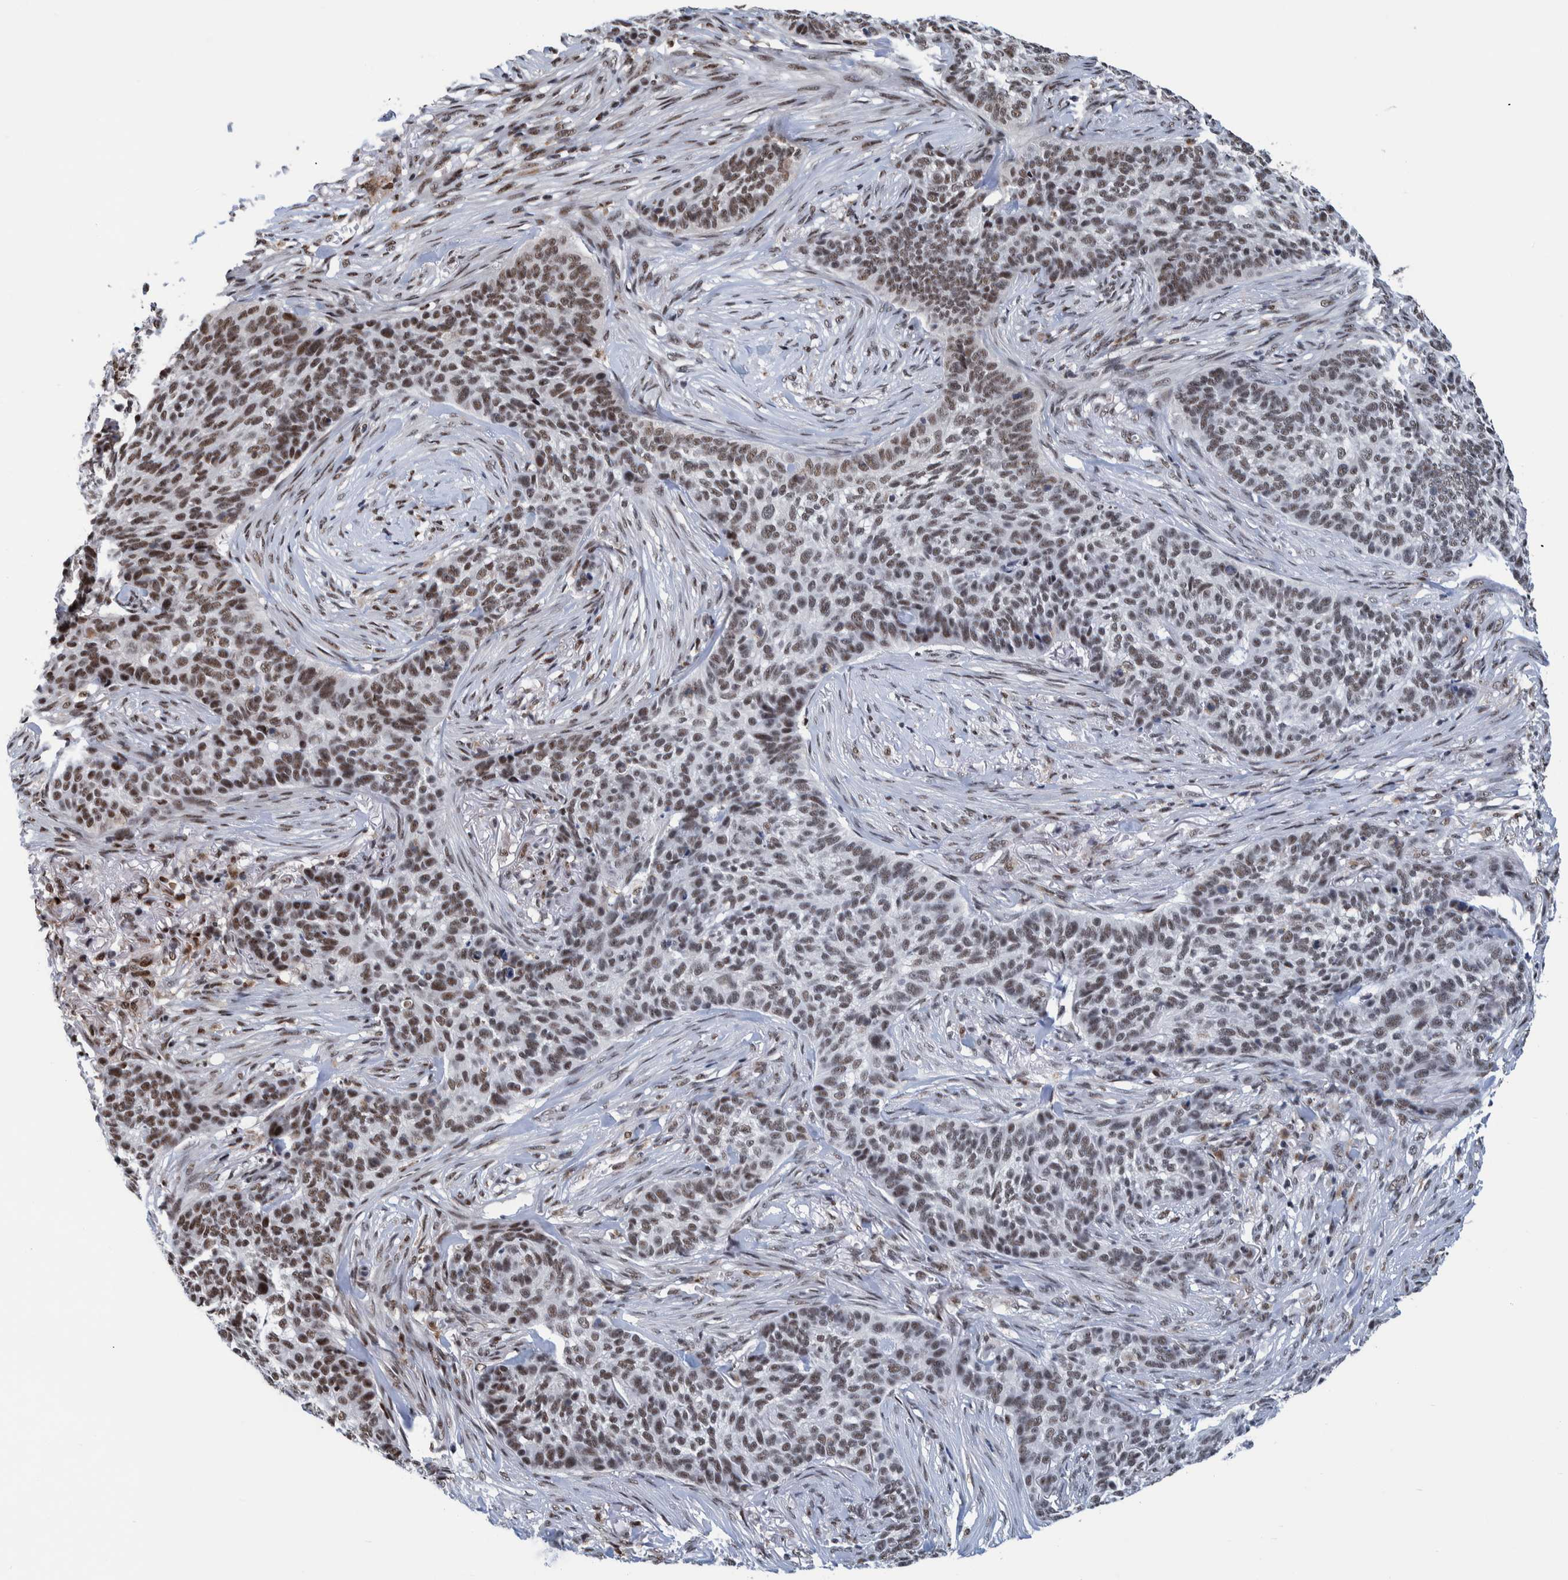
{"staining": {"intensity": "moderate", "quantity": ">75%", "location": "nuclear"}, "tissue": "skin cancer", "cell_type": "Tumor cells", "image_type": "cancer", "snomed": [{"axis": "morphology", "description": "Basal cell carcinoma"}, {"axis": "topography", "description": "Skin"}], "caption": "This histopathology image shows immunohistochemistry staining of human skin basal cell carcinoma, with medium moderate nuclear staining in approximately >75% of tumor cells.", "gene": "EFTUD2", "patient": {"sex": "male", "age": 85}}